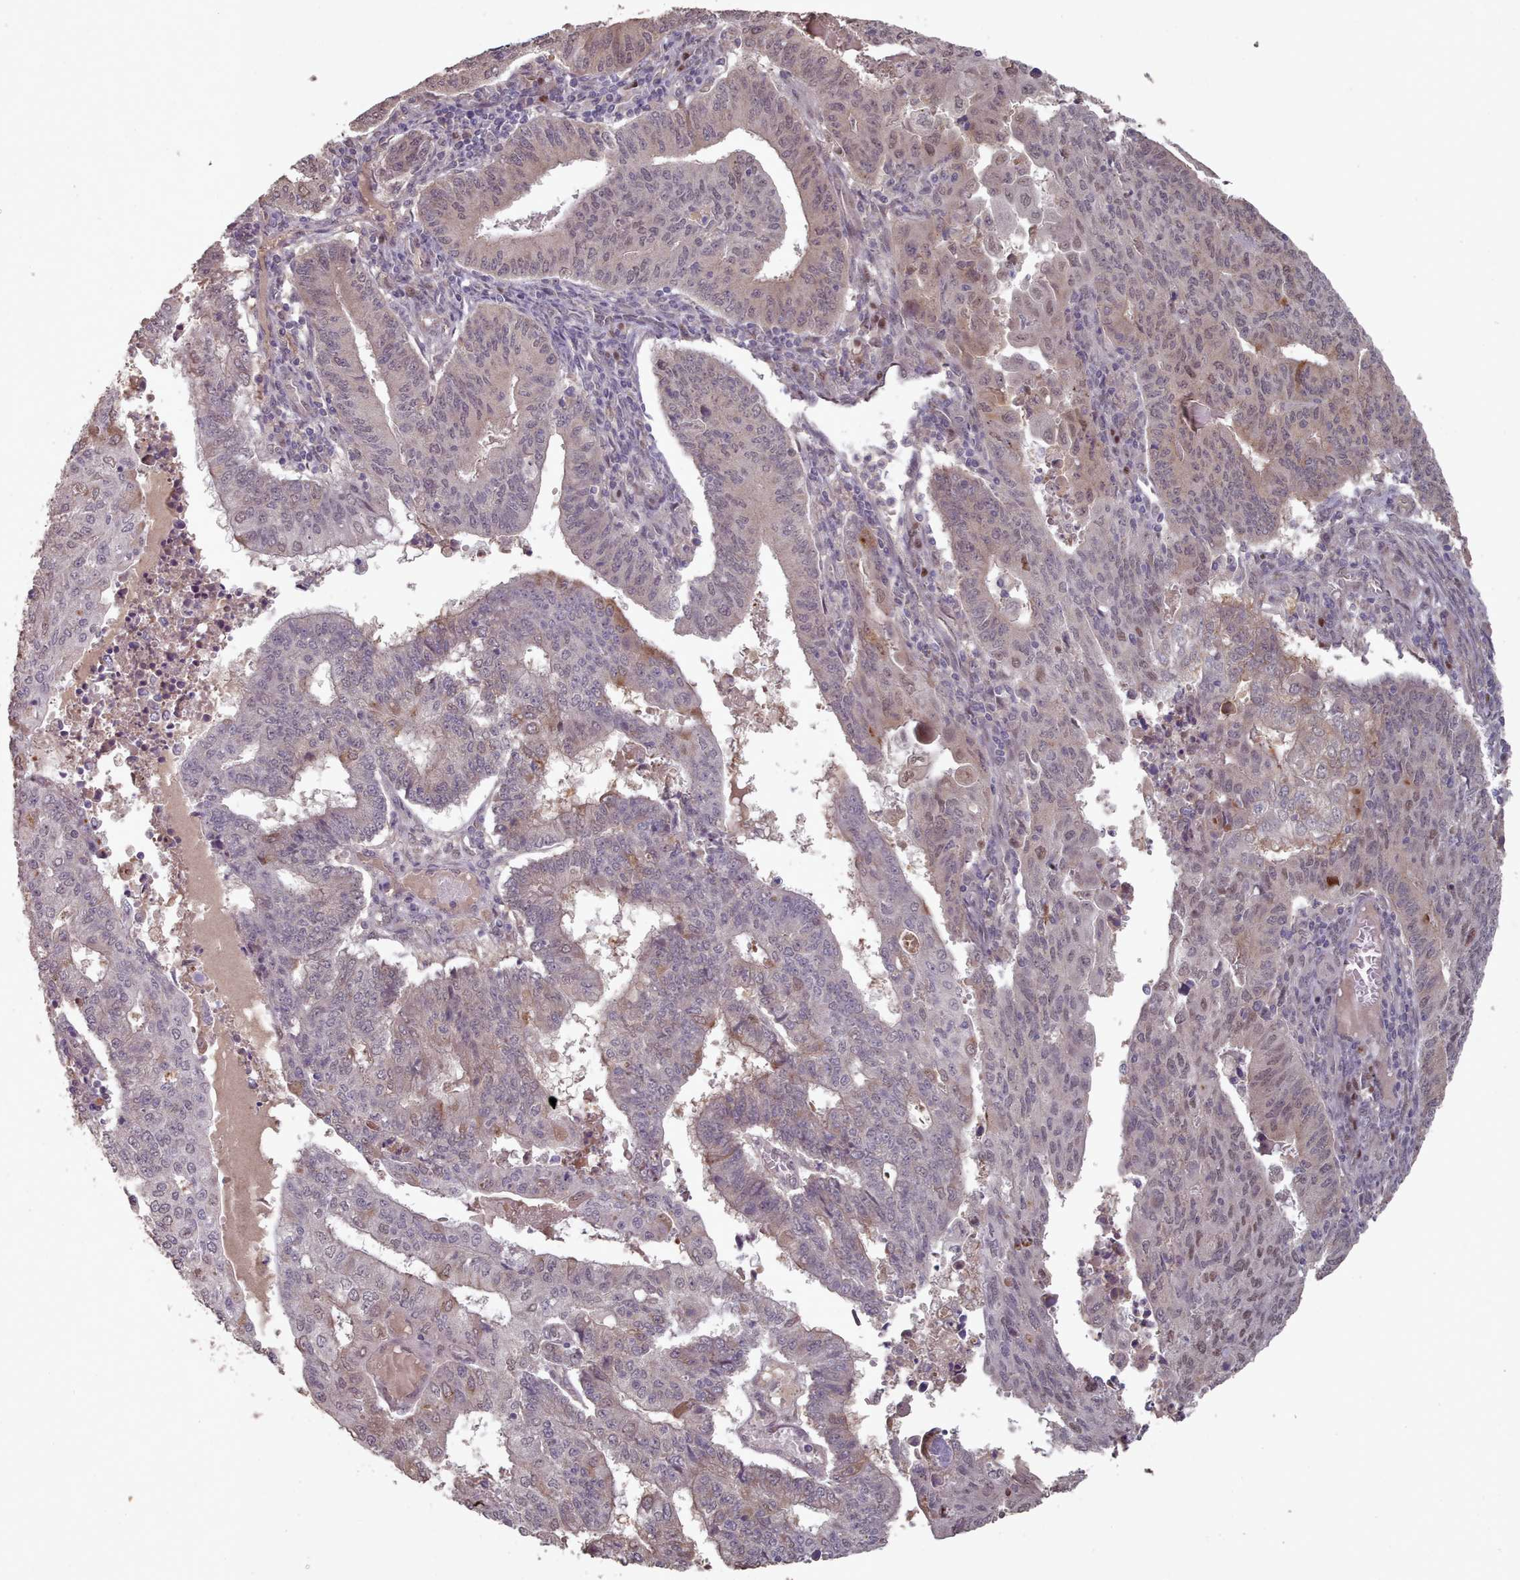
{"staining": {"intensity": "moderate", "quantity": "25%-75%", "location": "nuclear"}, "tissue": "endometrial cancer", "cell_type": "Tumor cells", "image_type": "cancer", "snomed": [{"axis": "morphology", "description": "Adenocarcinoma, NOS"}, {"axis": "topography", "description": "Endometrium"}], "caption": "Human endometrial cancer (adenocarcinoma) stained with a brown dye demonstrates moderate nuclear positive staining in approximately 25%-75% of tumor cells.", "gene": "ERCC6L", "patient": {"sex": "female", "age": 59}}